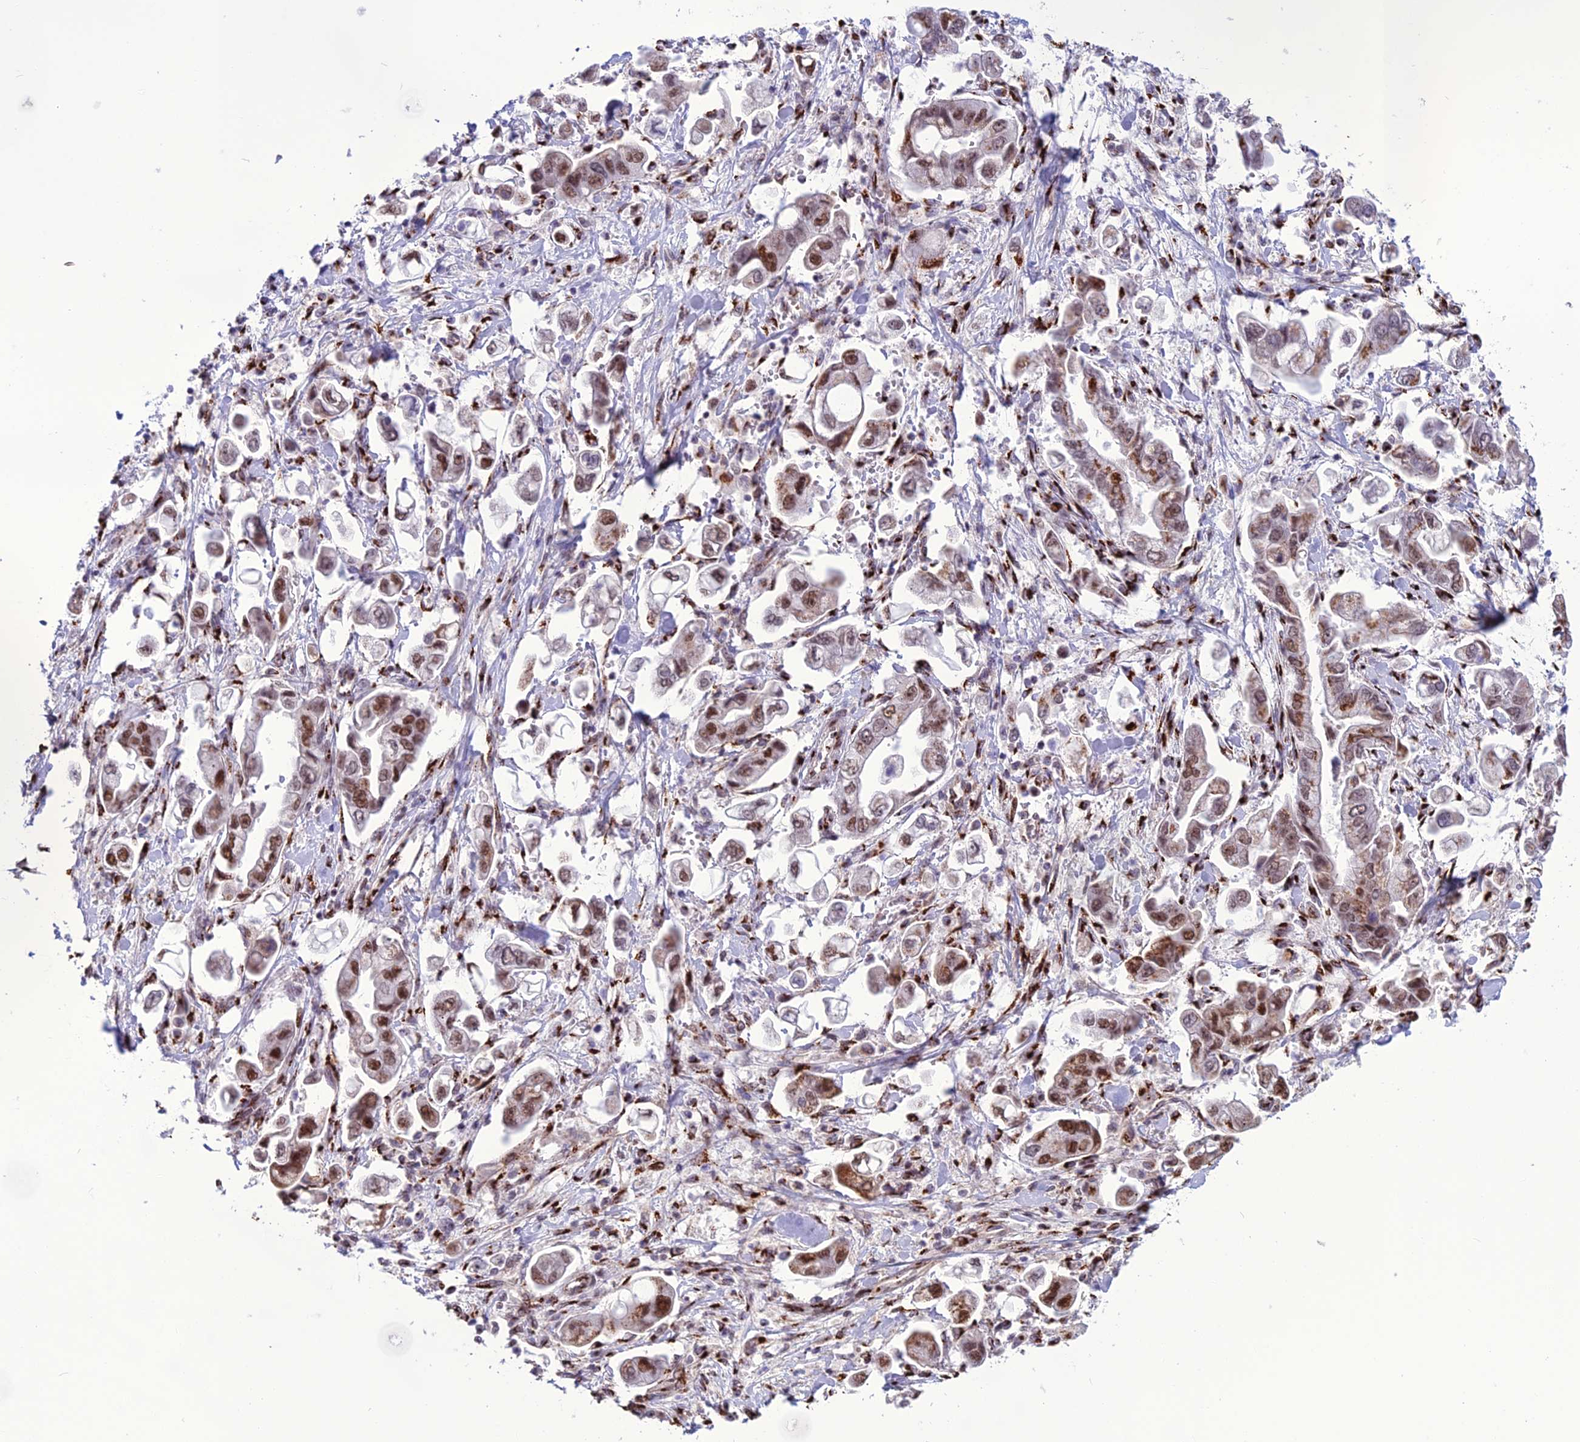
{"staining": {"intensity": "strong", "quantity": "25%-75%", "location": "cytoplasmic/membranous,nuclear"}, "tissue": "stomach cancer", "cell_type": "Tumor cells", "image_type": "cancer", "snomed": [{"axis": "morphology", "description": "Adenocarcinoma, NOS"}, {"axis": "topography", "description": "Stomach"}], "caption": "IHC micrograph of neoplastic tissue: human stomach cancer (adenocarcinoma) stained using IHC displays high levels of strong protein expression localized specifically in the cytoplasmic/membranous and nuclear of tumor cells, appearing as a cytoplasmic/membranous and nuclear brown color.", "gene": "PLEKHA4", "patient": {"sex": "male", "age": 62}}